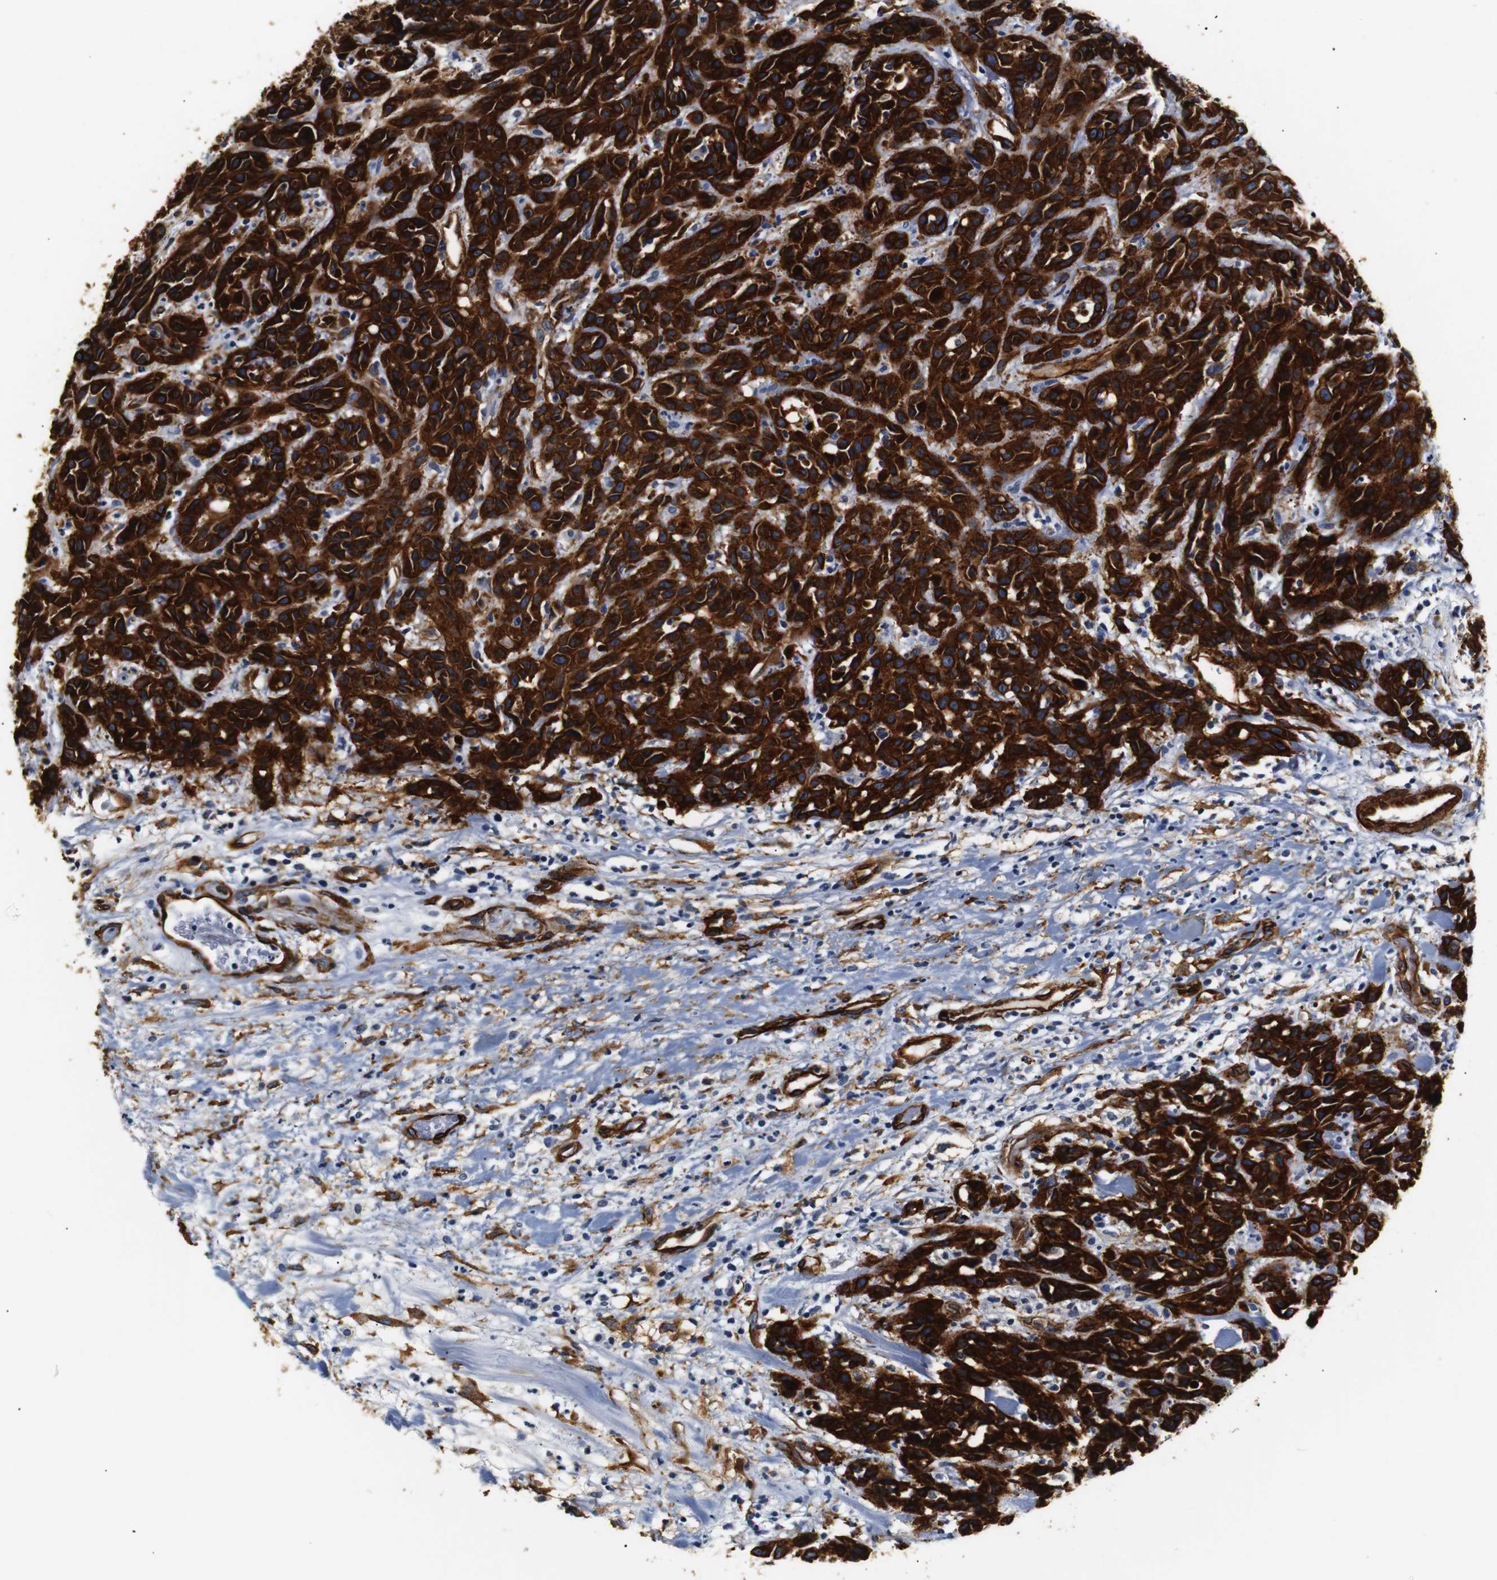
{"staining": {"intensity": "strong", "quantity": ">75%", "location": "cytoplasmic/membranous"}, "tissue": "head and neck cancer", "cell_type": "Tumor cells", "image_type": "cancer", "snomed": [{"axis": "morphology", "description": "Normal tissue, NOS"}, {"axis": "morphology", "description": "Squamous cell carcinoma, NOS"}, {"axis": "topography", "description": "Cartilage tissue"}, {"axis": "topography", "description": "Head-Neck"}], "caption": "Head and neck squamous cell carcinoma stained for a protein (brown) displays strong cytoplasmic/membranous positive positivity in approximately >75% of tumor cells.", "gene": "CAV2", "patient": {"sex": "male", "age": 62}}